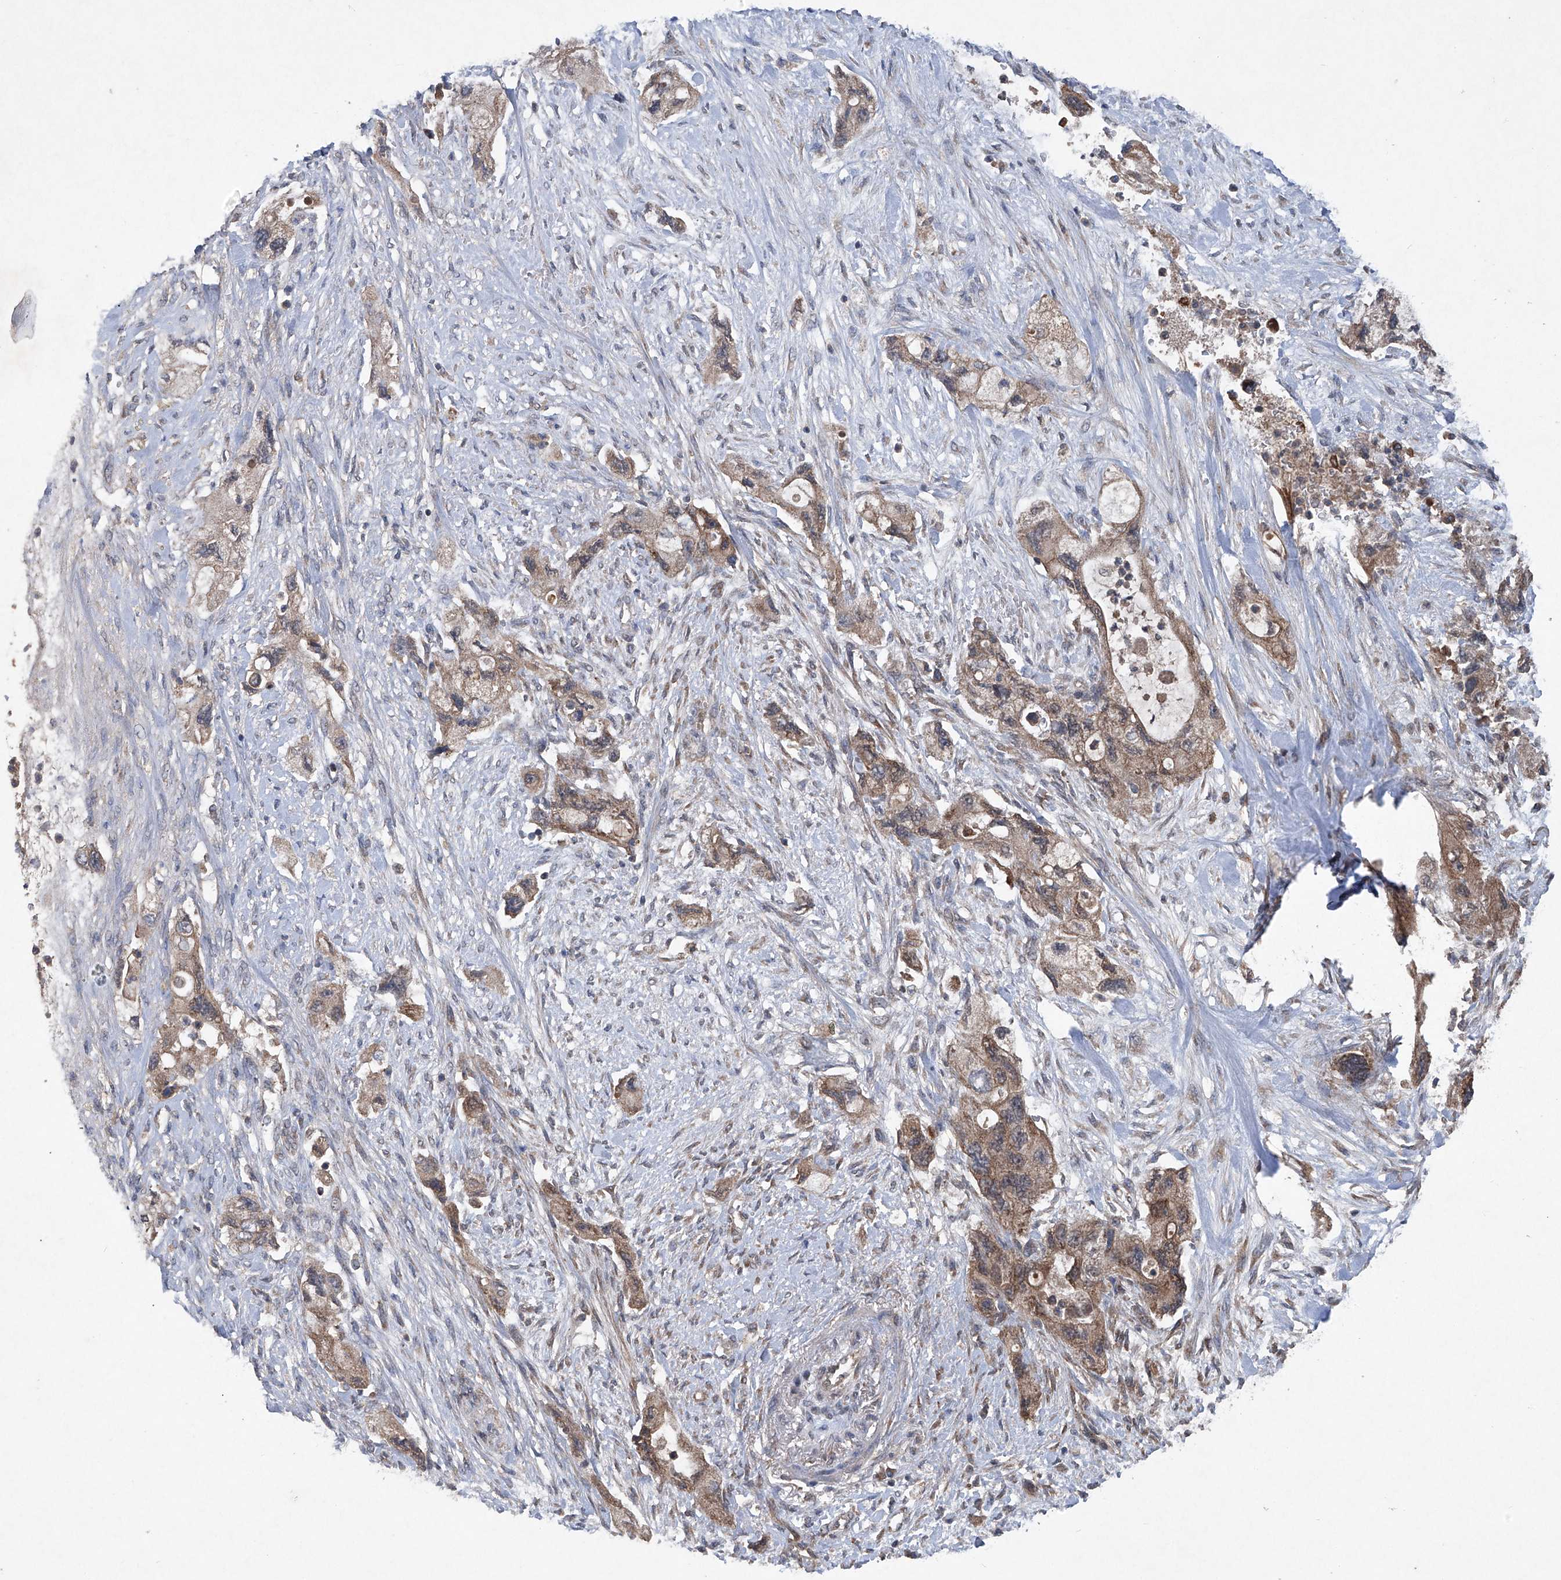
{"staining": {"intensity": "moderate", "quantity": ">75%", "location": "cytoplasmic/membranous"}, "tissue": "pancreatic cancer", "cell_type": "Tumor cells", "image_type": "cancer", "snomed": [{"axis": "morphology", "description": "Adenocarcinoma, NOS"}, {"axis": "topography", "description": "Pancreas"}], "caption": "This photomicrograph displays immunohistochemistry staining of pancreatic adenocarcinoma, with medium moderate cytoplasmic/membranous expression in approximately >75% of tumor cells.", "gene": "SUMF2", "patient": {"sex": "female", "age": 73}}